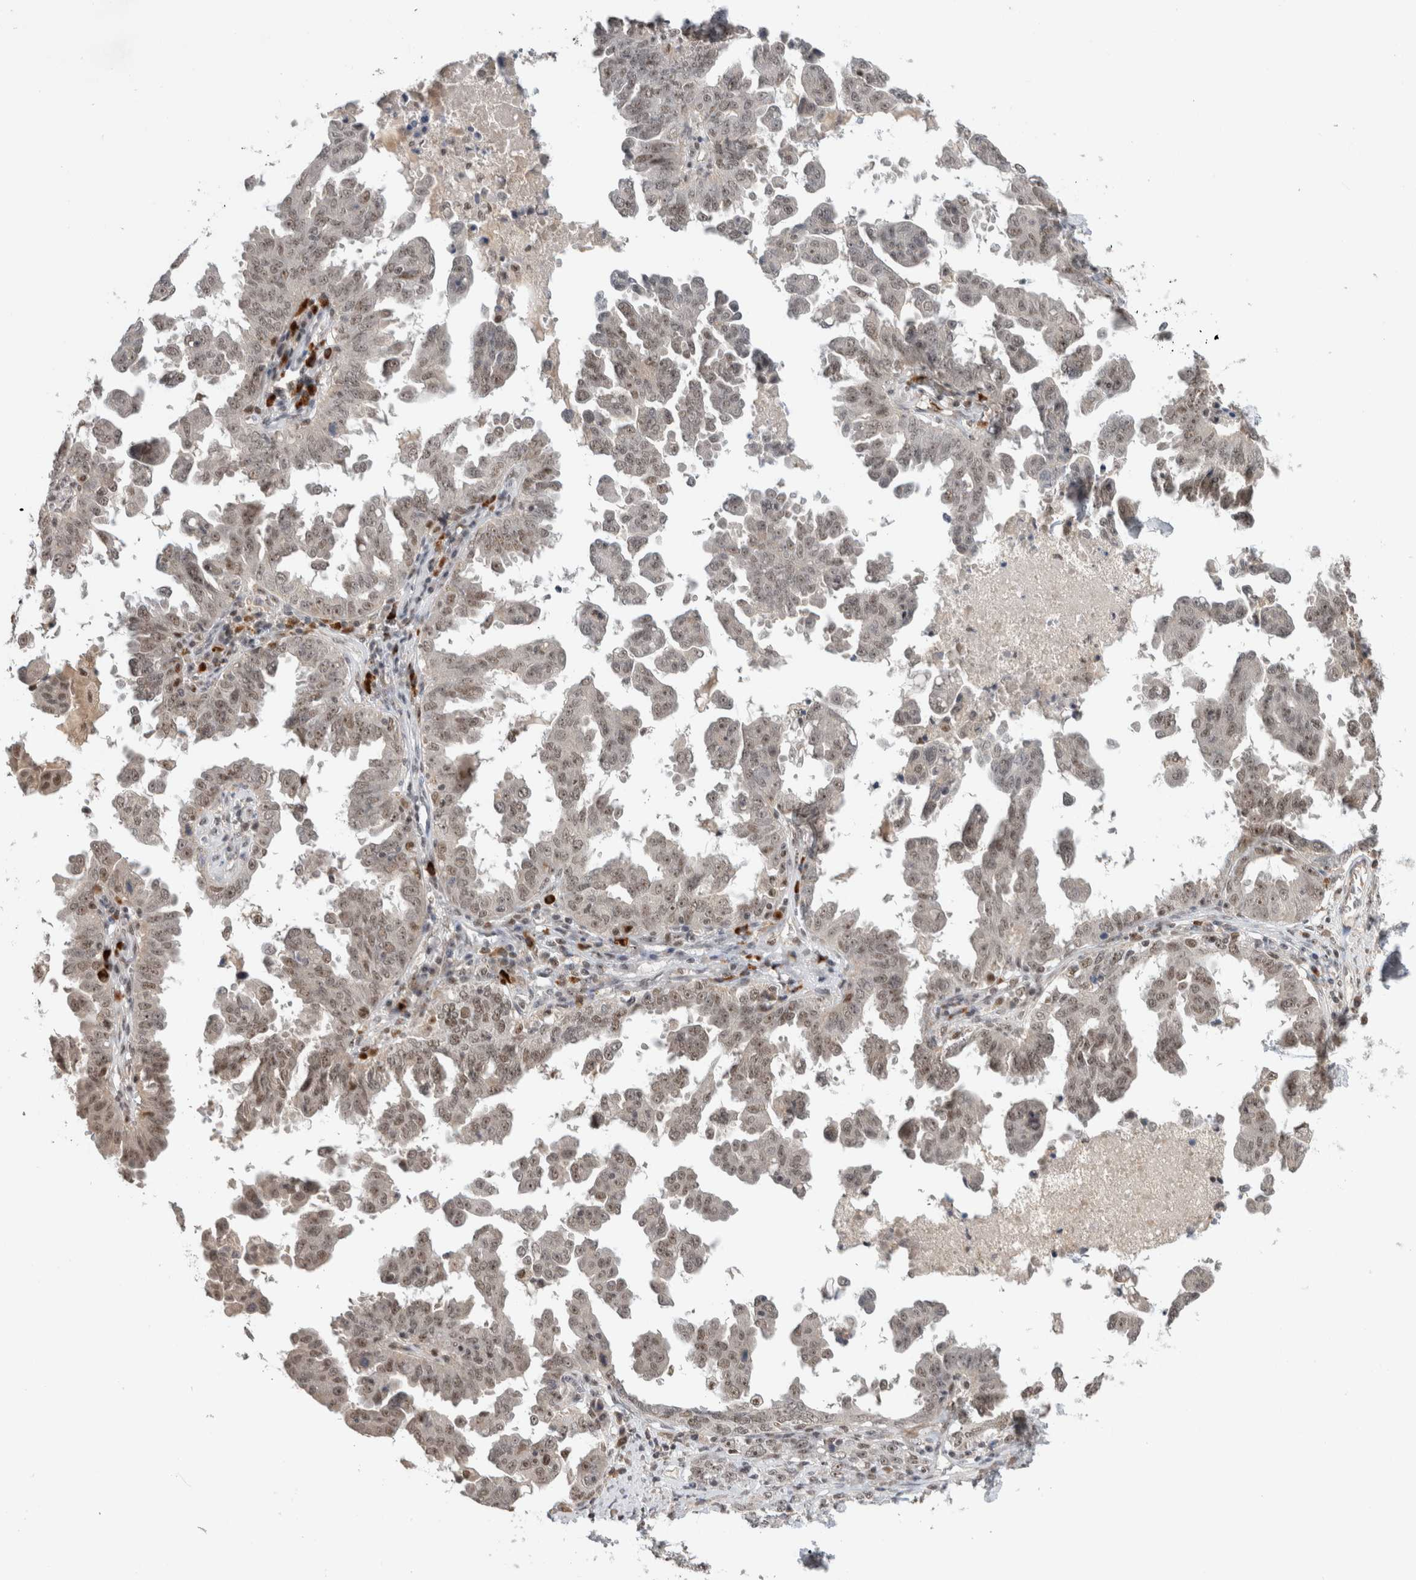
{"staining": {"intensity": "weak", "quantity": "<25%", "location": "nuclear"}, "tissue": "ovarian cancer", "cell_type": "Tumor cells", "image_type": "cancer", "snomed": [{"axis": "morphology", "description": "Carcinoma, endometroid"}, {"axis": "topography", "description": "Ovary"}], "caption": "This is a photomicrograph of immunohistochemistry staining of endometroid carcinoma (ovarian), which shows no positivity in tumor cells. (Immunohistochemistry, brightfield microscopy, high magnification).", "gene": "MPHOSPH6", "patient": {"sex": "female", "age": 62}}